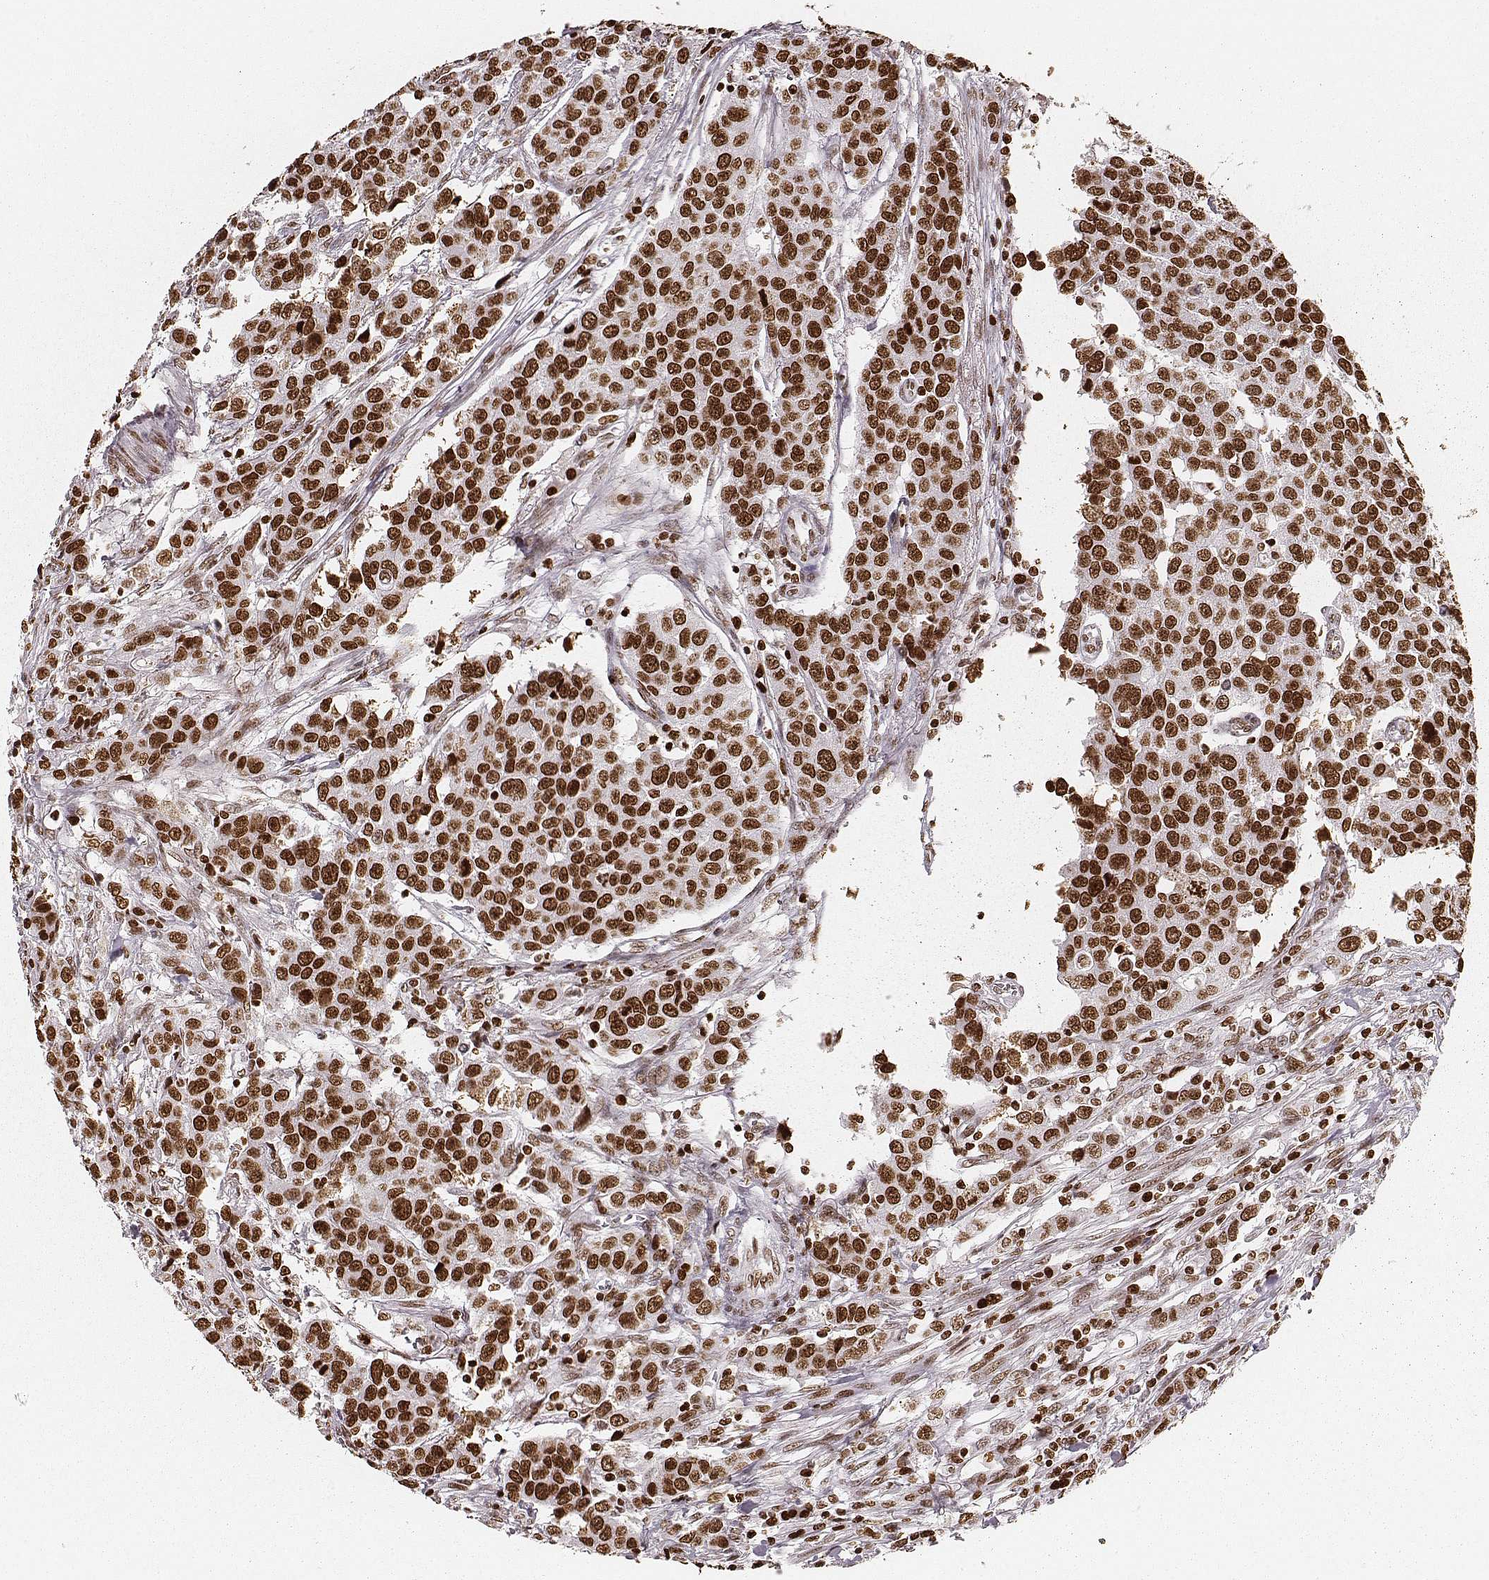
{"staining": {"intensity": "strong", "quantity": ">75%", "location": "nuclear"}, "tissue": "urothelial cancer", "cell_type": "Tumor cells", "image_type": "cancer", "snomed": [{"axis": "morphology", "description": "Urothelial carcinoma, High grade"}, {"axis": "topography", "description": "Urinary bladder"}], "caption": "Strong nuclear expression for a protein is appreciated in approximately >75% of tumor cells of urothelial cancer using immunohistochemistry.", "gene": "PARP1", "patient": {"sex": "female", "age": 58}}